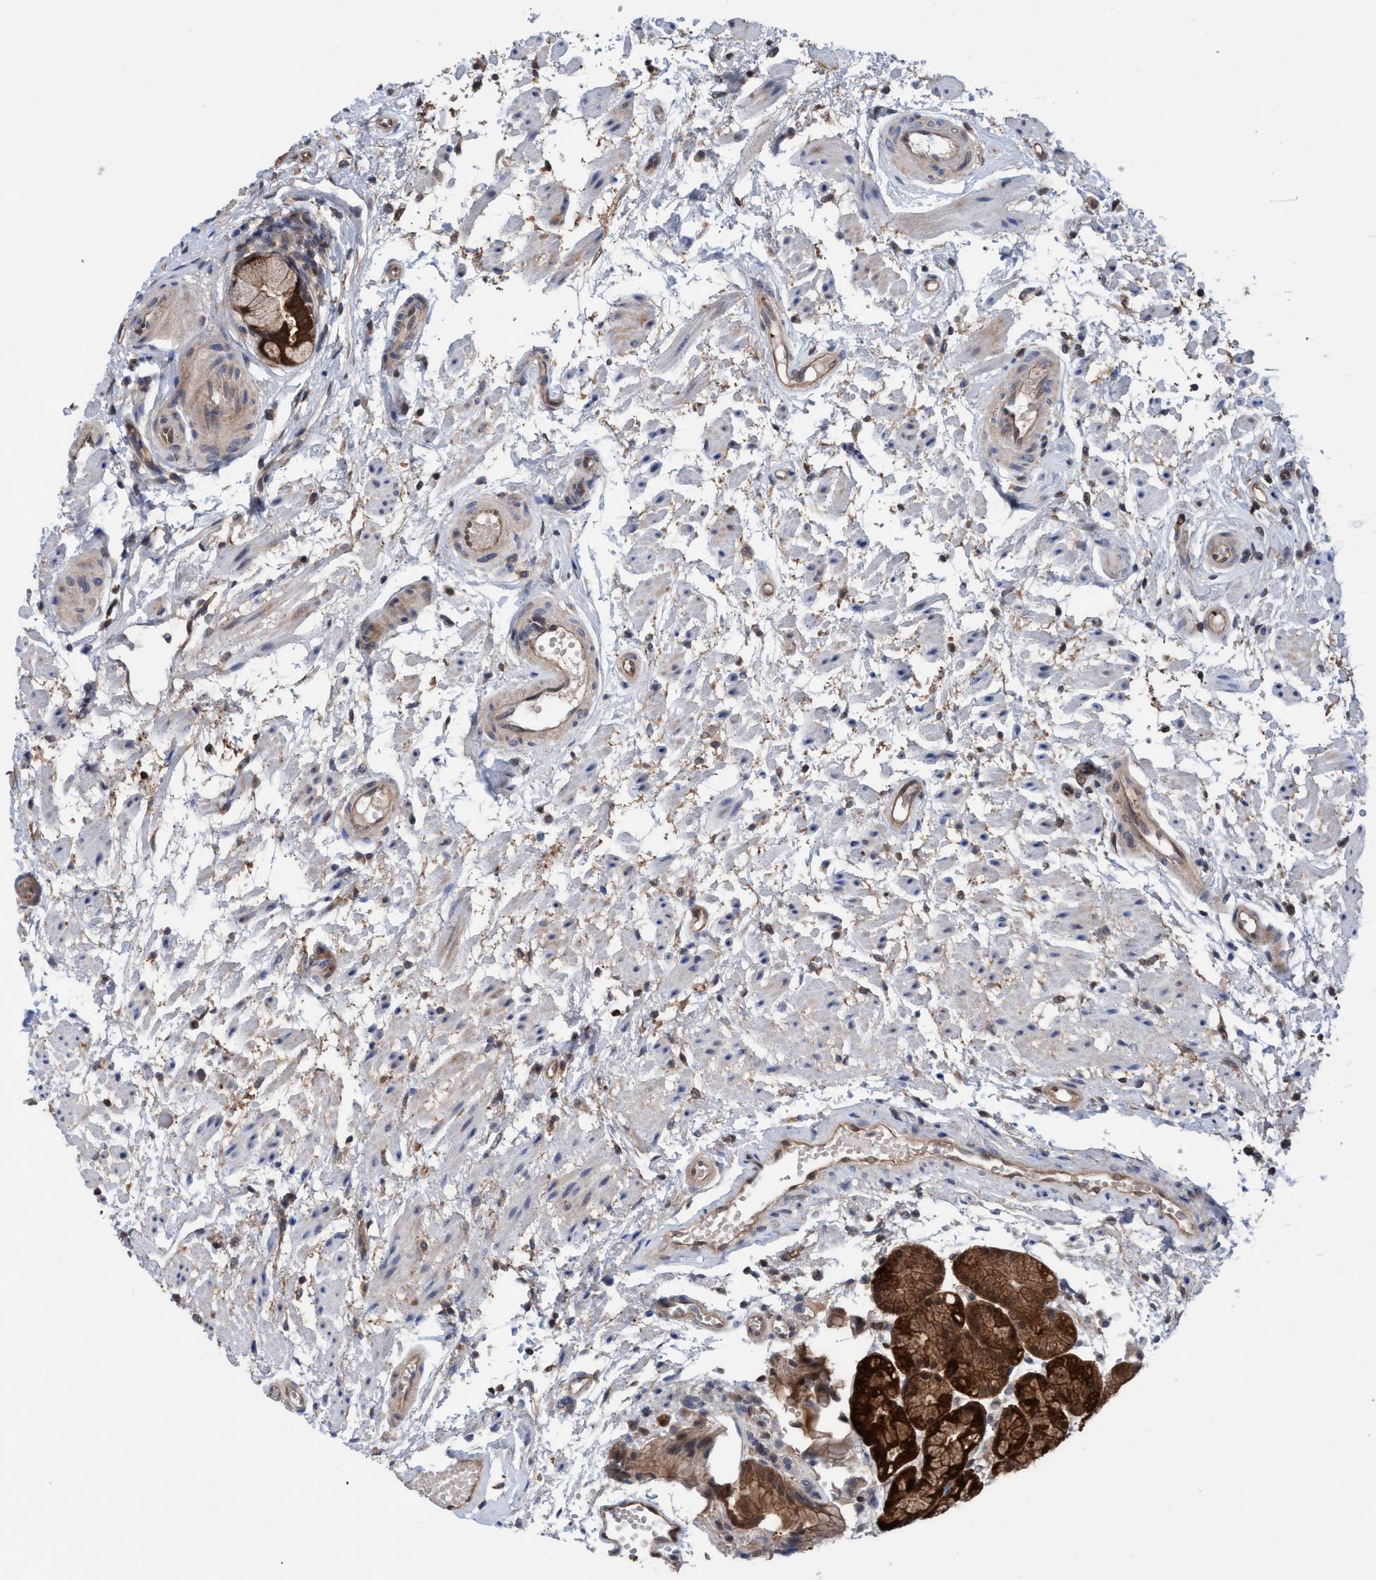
{"staining": {"intensity": "strong", "quantity": ">75%", "location": "cytoplasmic/membranous"}, "tissue": "stomach", "cell_type": "Glandular cells", "image_type": "normal", "snomed": [{"axis": "morphology", "description": "Normal tissue, NOS"}, {"axis": "topography", "description": "Stomach, upper"}], "caption": "Immunohistochemical staining of unremarkable stomach displays high levels of strong cytoplasmic/membranous positivity in about >75% of glandular cells. The protein of interest is shown in brown color, while the nuclei are stained blue.", "gene": "GLOD4", "patient": {"sex": "male", "age": 72}}